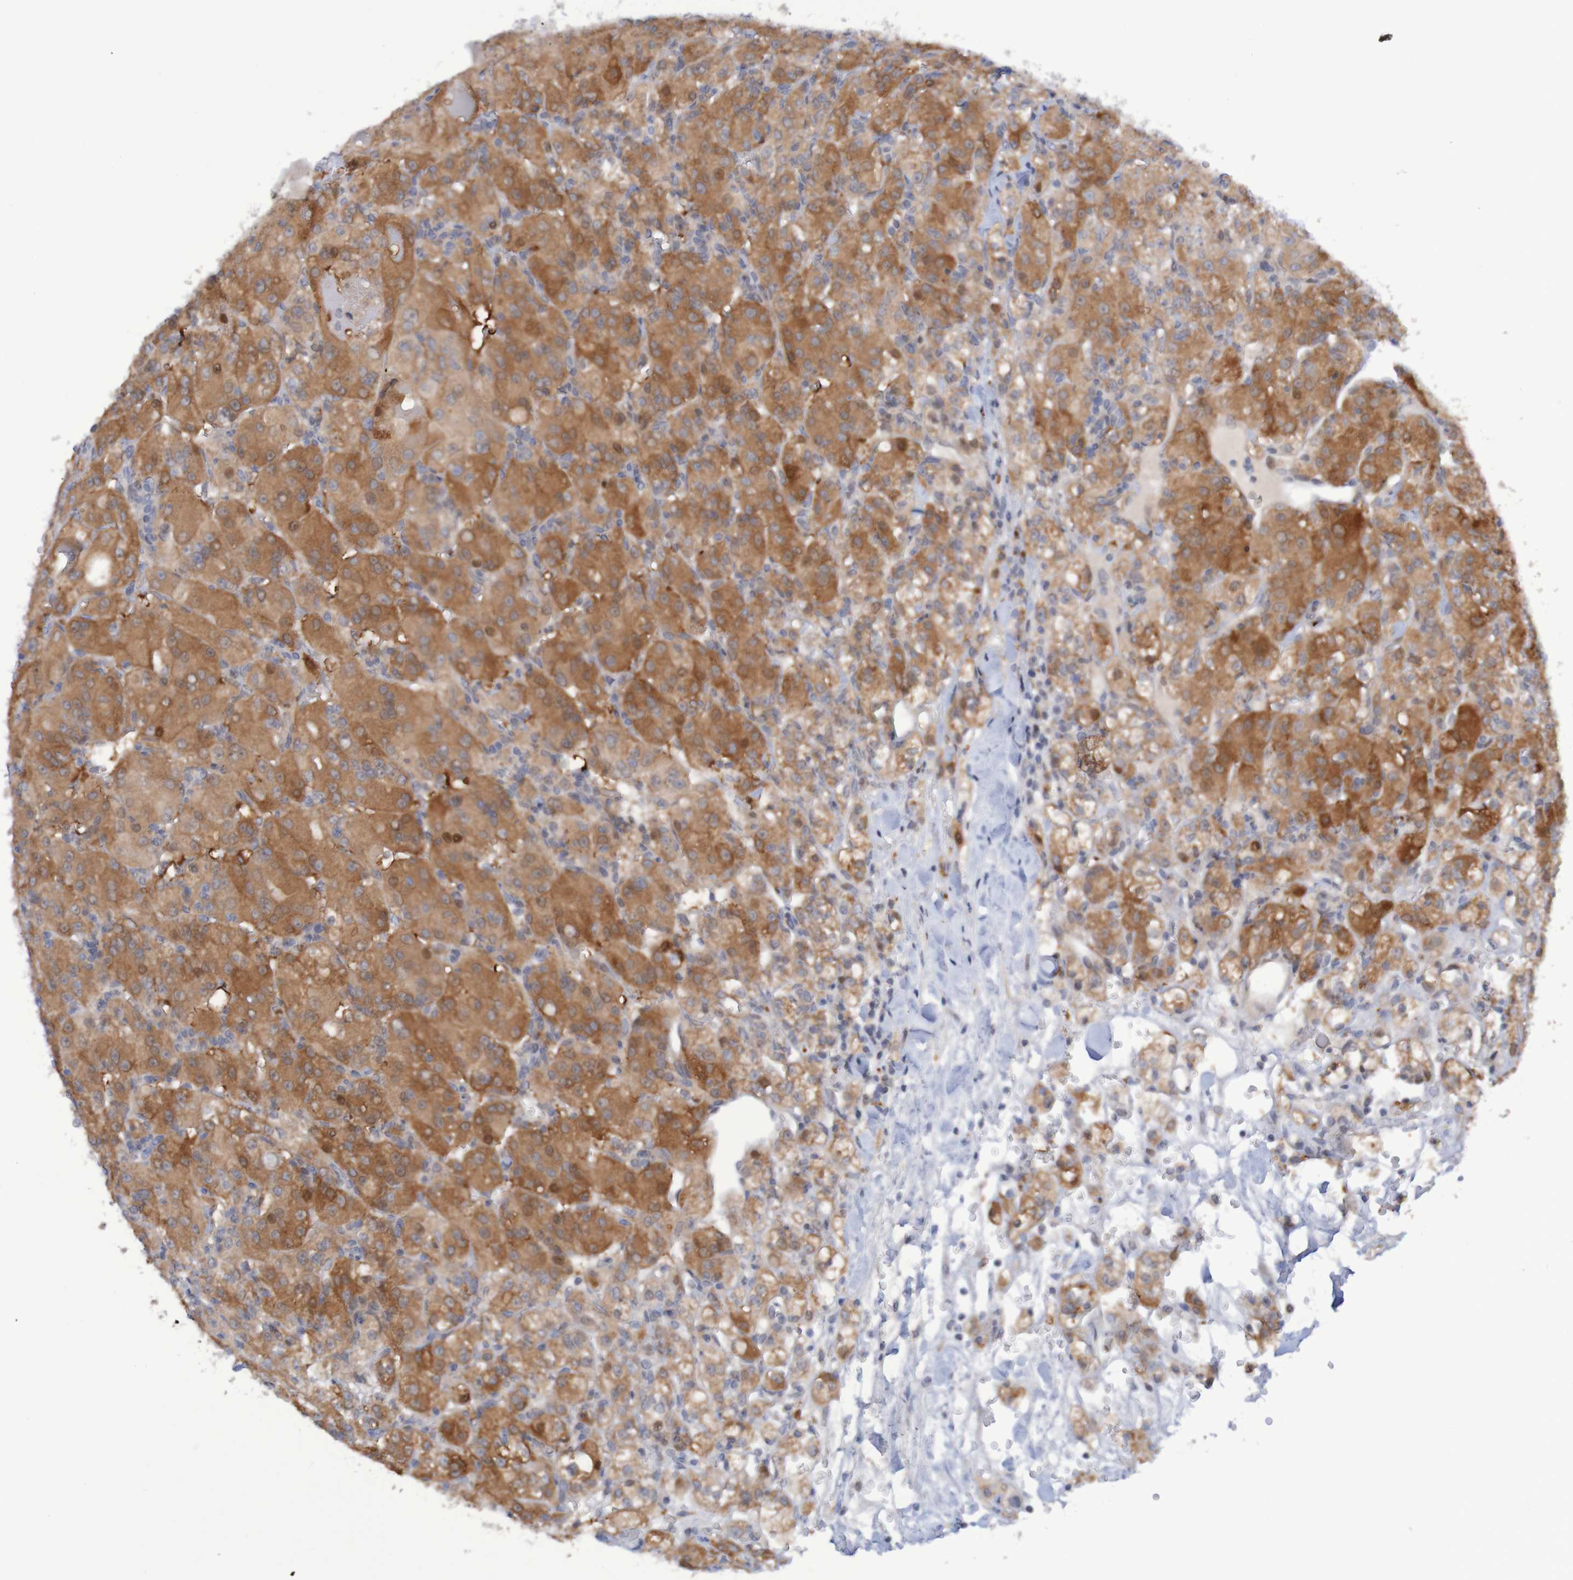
{"staining": {"intensity": "moderate", "quantity": ">75%", "location": "cytoplasmic/membranous"}, "tissue": "renal cancer", "cell_type": "Tumor cells", "image_type": "cancer", "snomed": [{"axis": "morphology", "description": "Normal tissue, NOS"}, {"axis": "morphology", "description": "Adenocarcinoma, NOS"}, {"axis": "topography", "description": "Kidney"}], "caption": "Approximately >75% of tumor cells in human renal cancer display moderate cytoplasmic/membranous protein expression as visualized by brown immunohistochemical staining.", "gene": "FBP2", "patient": {"sex": "male", "age": 61}}